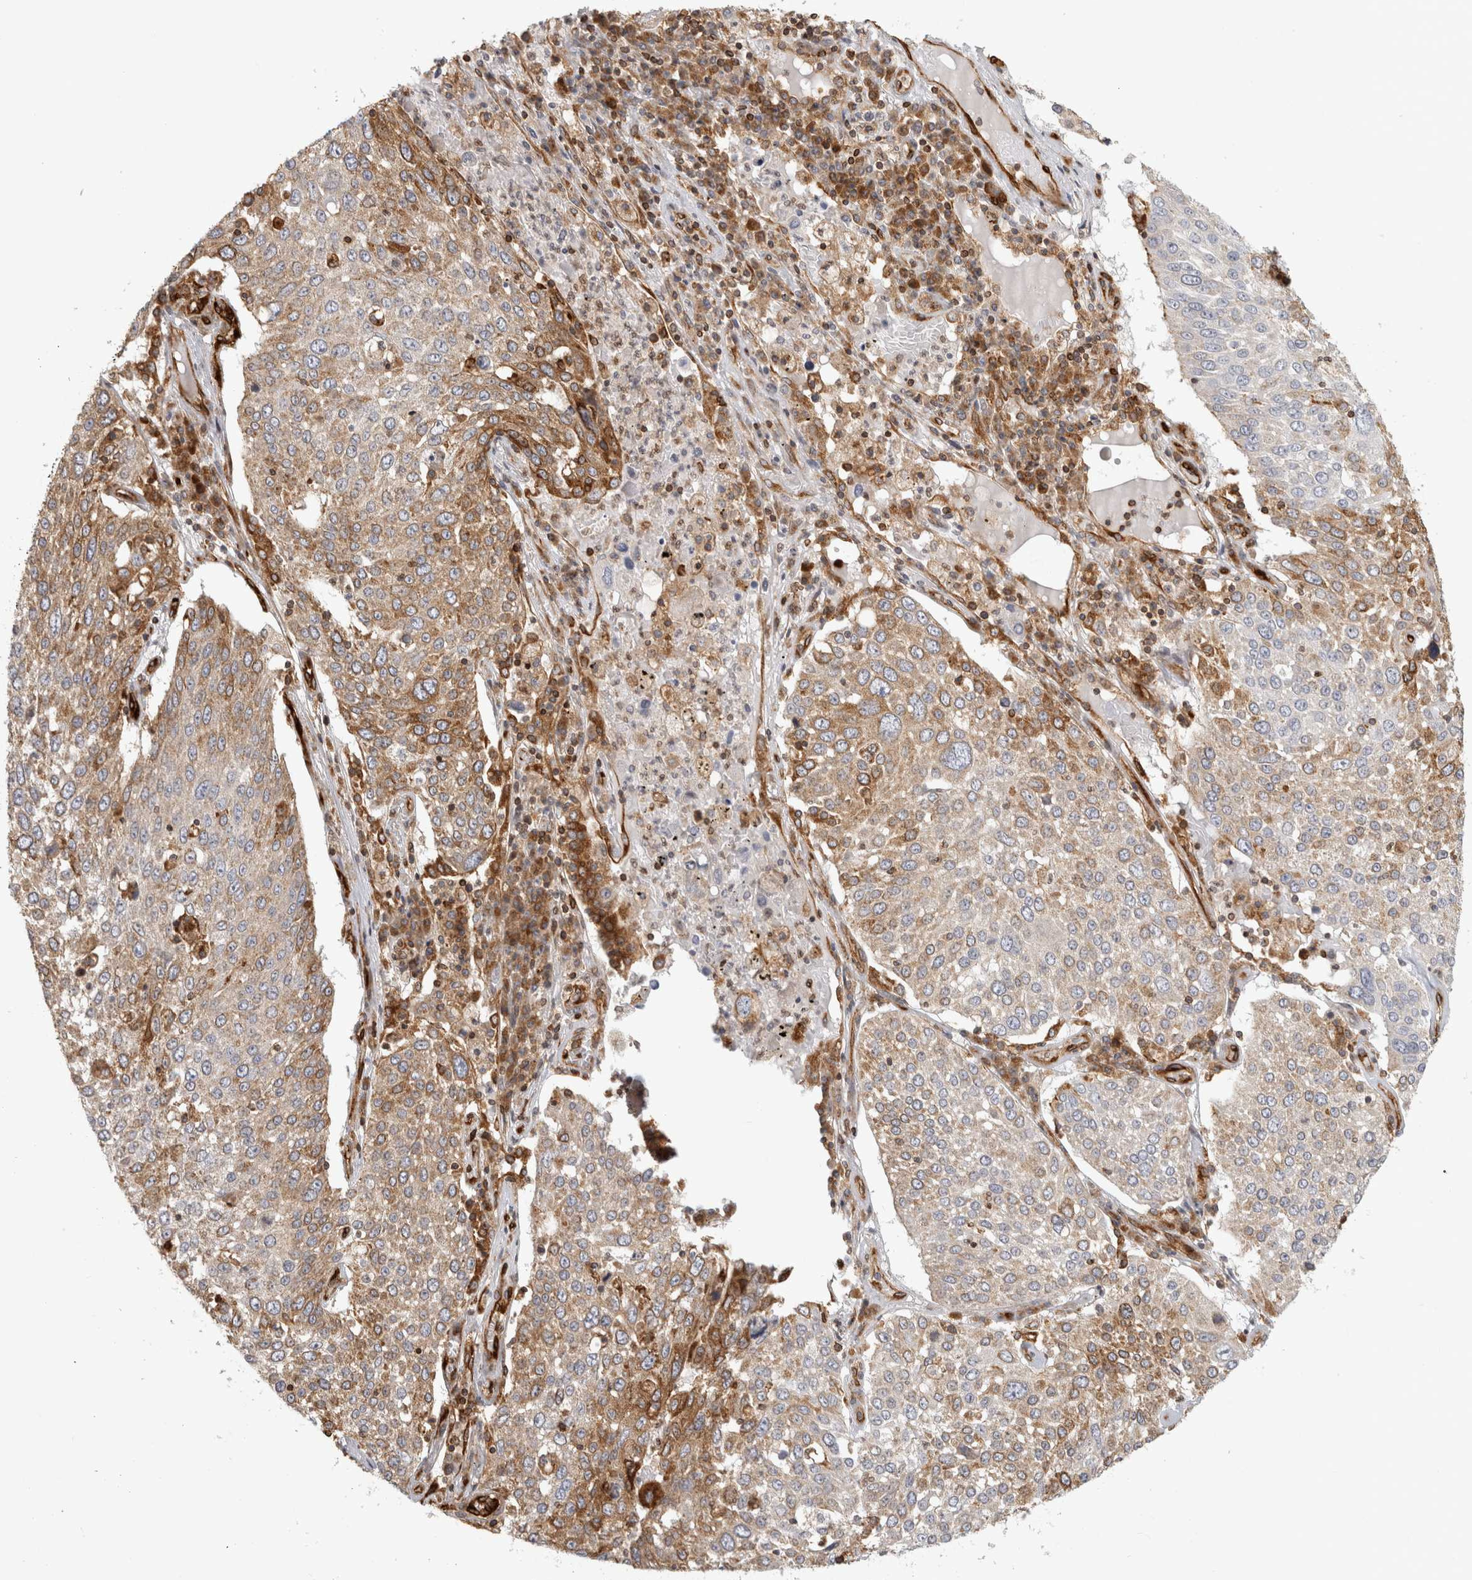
{"staining": {"intensity": "moderate", "quantity": "<25%", "location": "cytoplasmic/membranous"}, "tissue": "lung cancer", "cell_type": "Tumor cells", "image_type": "cancer", "snomed": [{"axis": "morphology", "description": "Squamous cell carcinoma, NOS"}, {"axis": "topography", "description": "Lung"}], "caption": "Immunohistochemistry histopathology image of neoplastic tissue: human lung cancer stained using immunohistochemistry (IHC) exhibits low levels of moderate protein expression localized specifically in the cytoplasmic/membranous of tumor cells, appearing as a cytoplasmic/membranous brown color.", "gene": "HLA-E", "patient": {"sex": "male", "age": 65}}